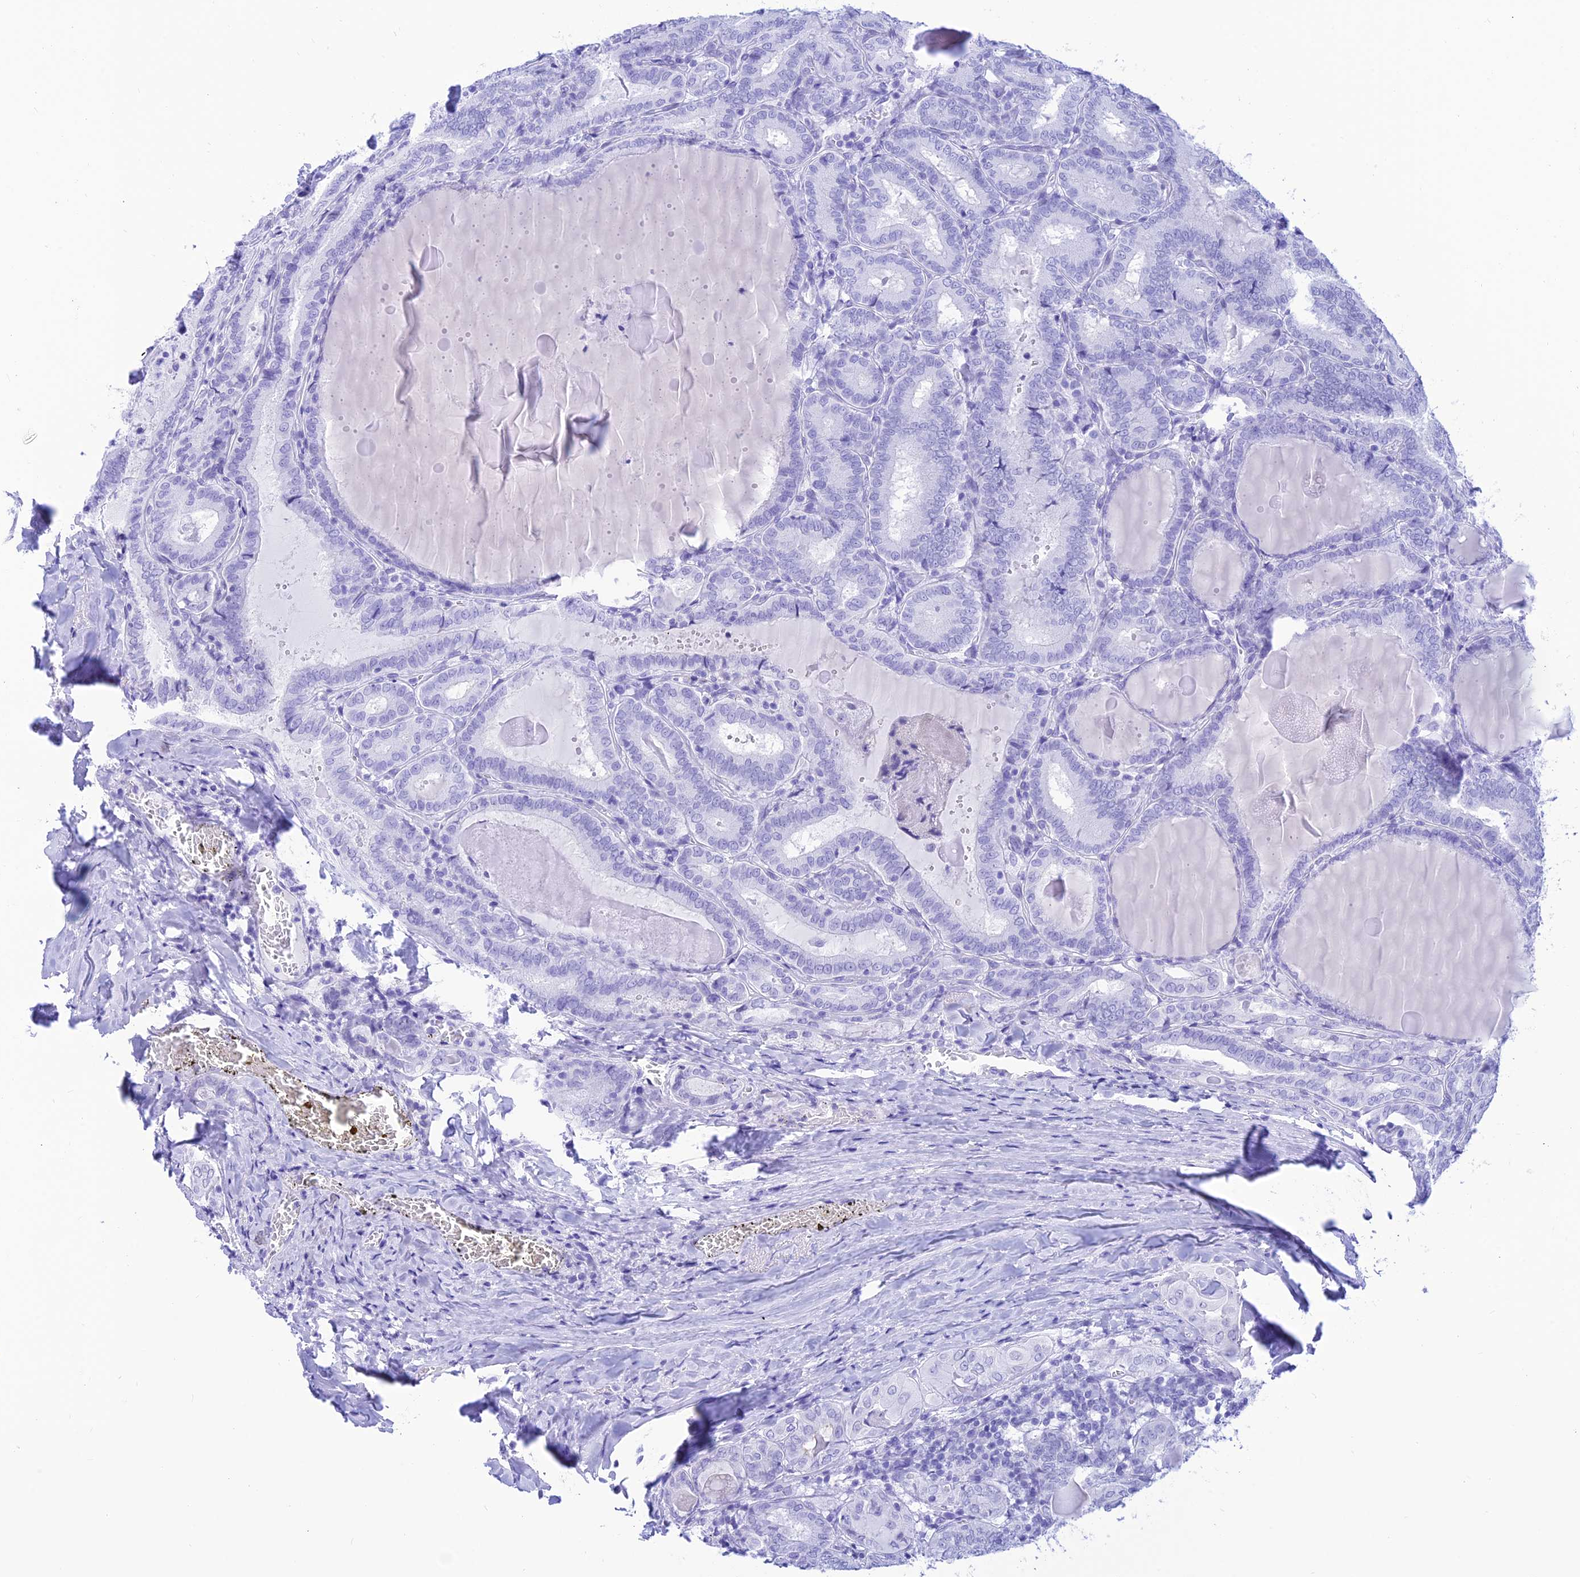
{"staining": {"intensity": "negative", "quantity": "none", "location": "none"}, "tissue": "thyroid cancer", "cell_type": "Tumor cells", "image_type": "cancer", "snomed": [{"axis": "morphology", "description": "Papillary adenocarcinoma, NOS"}, {"axis": "topography", "description": "Thyroid gland"}], "caption": "Tumor cells are negative for brown protein staining in thyroid papillary adenocarcinoma.", "gene": "PRNP", "patient": {"sex": "female", "age": 72}}